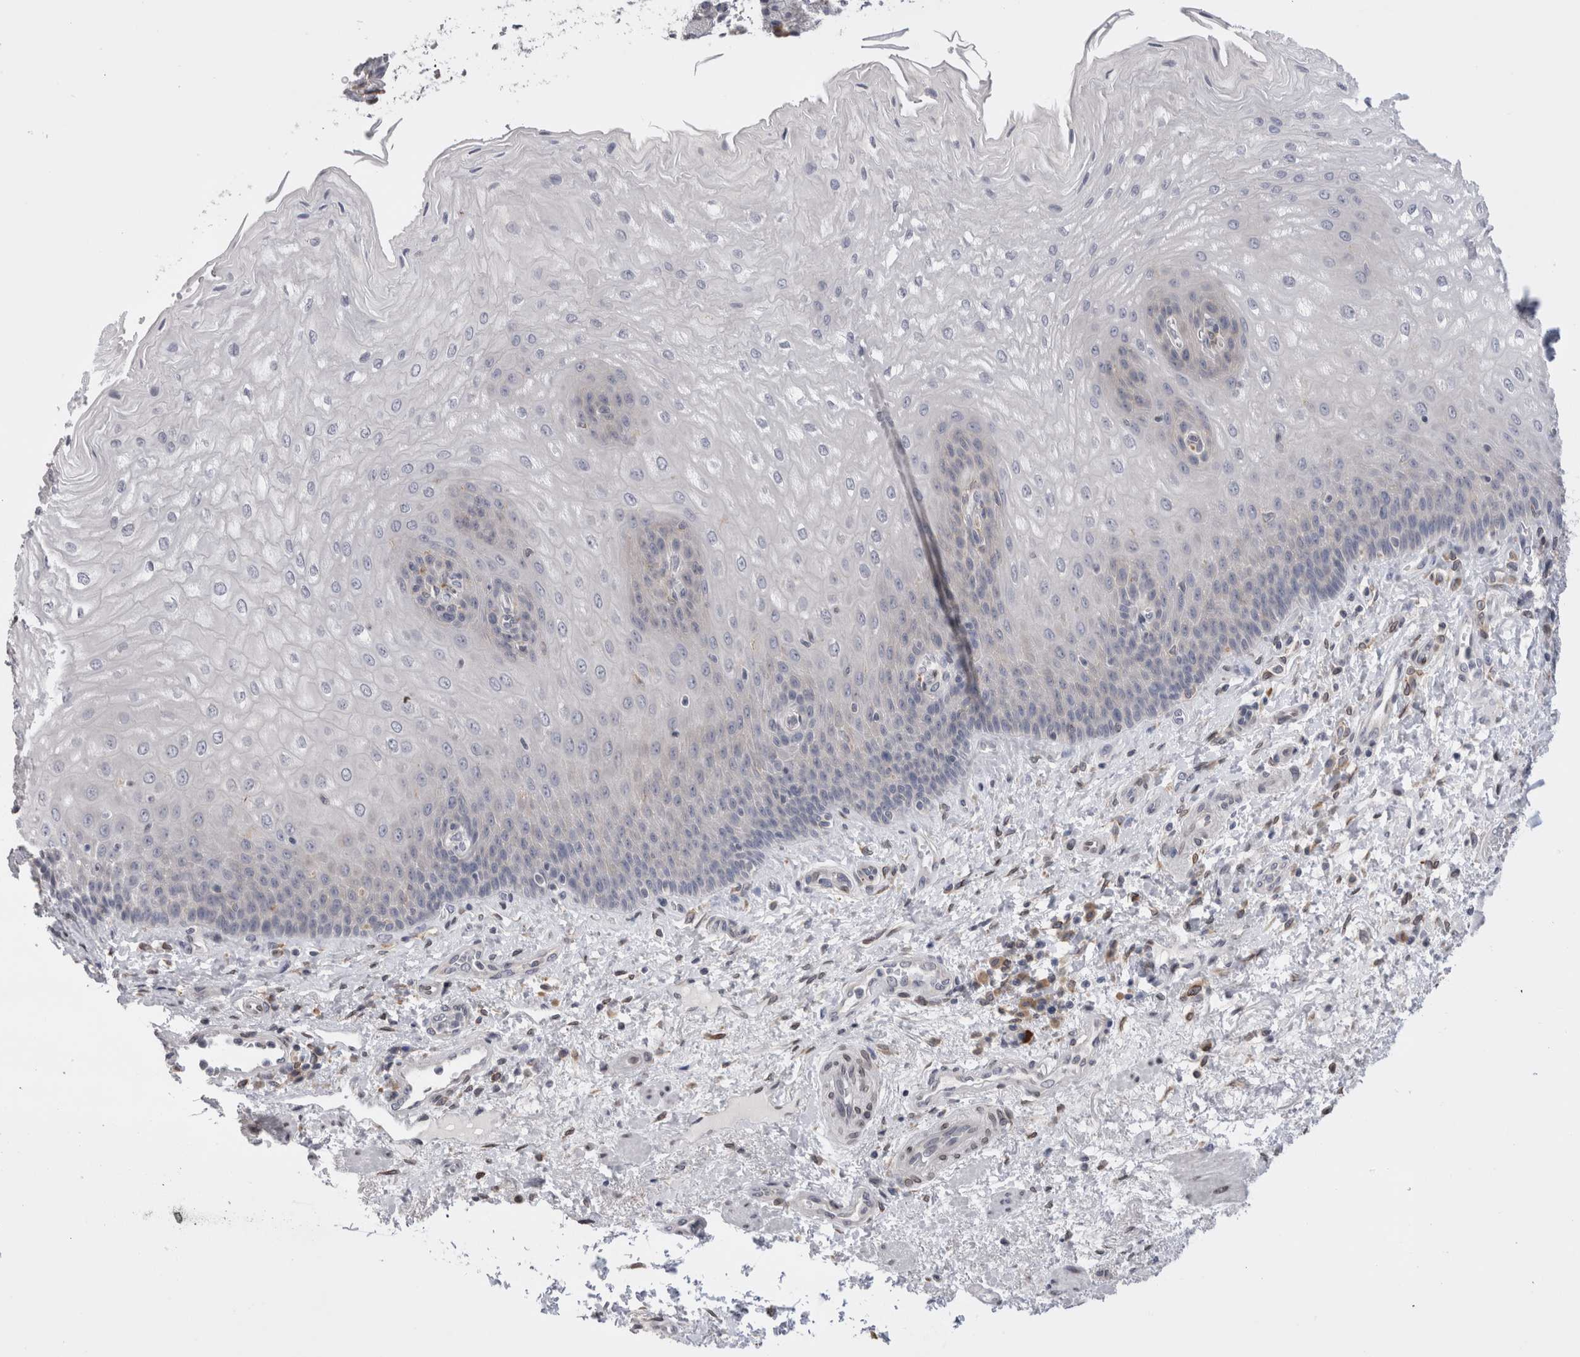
{"staining": {"intensity": "negative", "quantity": "none", "location": "none"}, "tissue": "esophagus", "cell_type": "Squamous epithelial cells", "image_type": "normal", "snomed": [{"axis": "morphology", "description": "Normal tissue, NOS"}, {"axis": "topography", "description": "Esophagus"}], "caption": "An immunohistochemistry photomicrograph of benign esophagus is shown. There is no staining in squamous epithelial cells of esophagus.", "gene": "VCPIP1", "patient": {"sex": "male", "age": 54}}